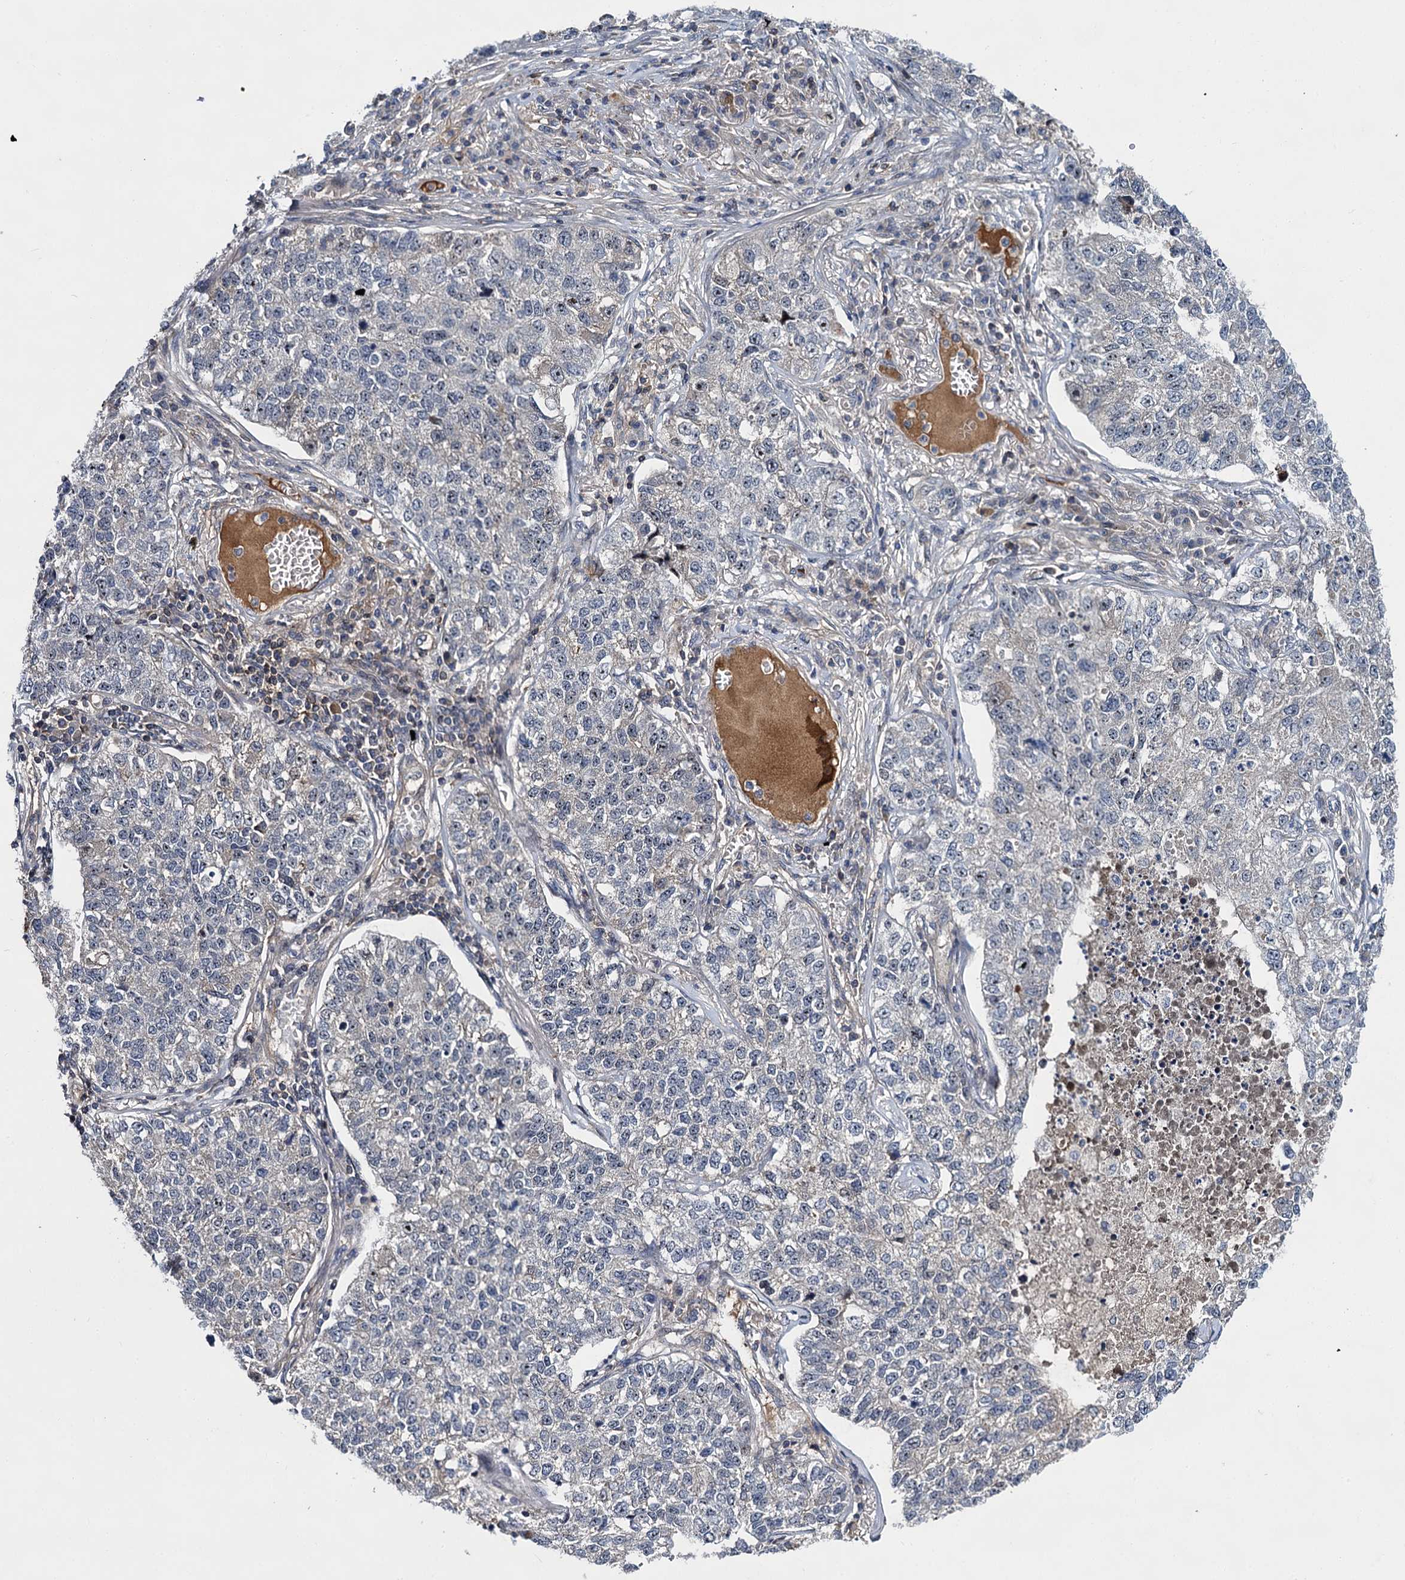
{"staining": {"intensity": "negative", "quantity": "none", "location": "none"}, "tissue": "lung cancer", "cell_type": "Tumor cells", "image_type": "cancer", "snomed": [{"axis": "morphology", "description": "Adenocarcinoma, NOS"}, {"axis": "topography", "description": "Lung"}], "caption": "DAB (3,3'-diaminobenzidine) immunohistochemical staining of adenocarcinoma (lung) demonstrates no significant positivity in tumor cells. Brightfield microscopy of immunohistochemistry (IHC) stained with DAB (3,3'-diaminobenzidine) (brown) and hematoxylin (blue), captured at high magnification.", "gene": "ABLIM1", "patient": {"sex": "male", "age": 49}}